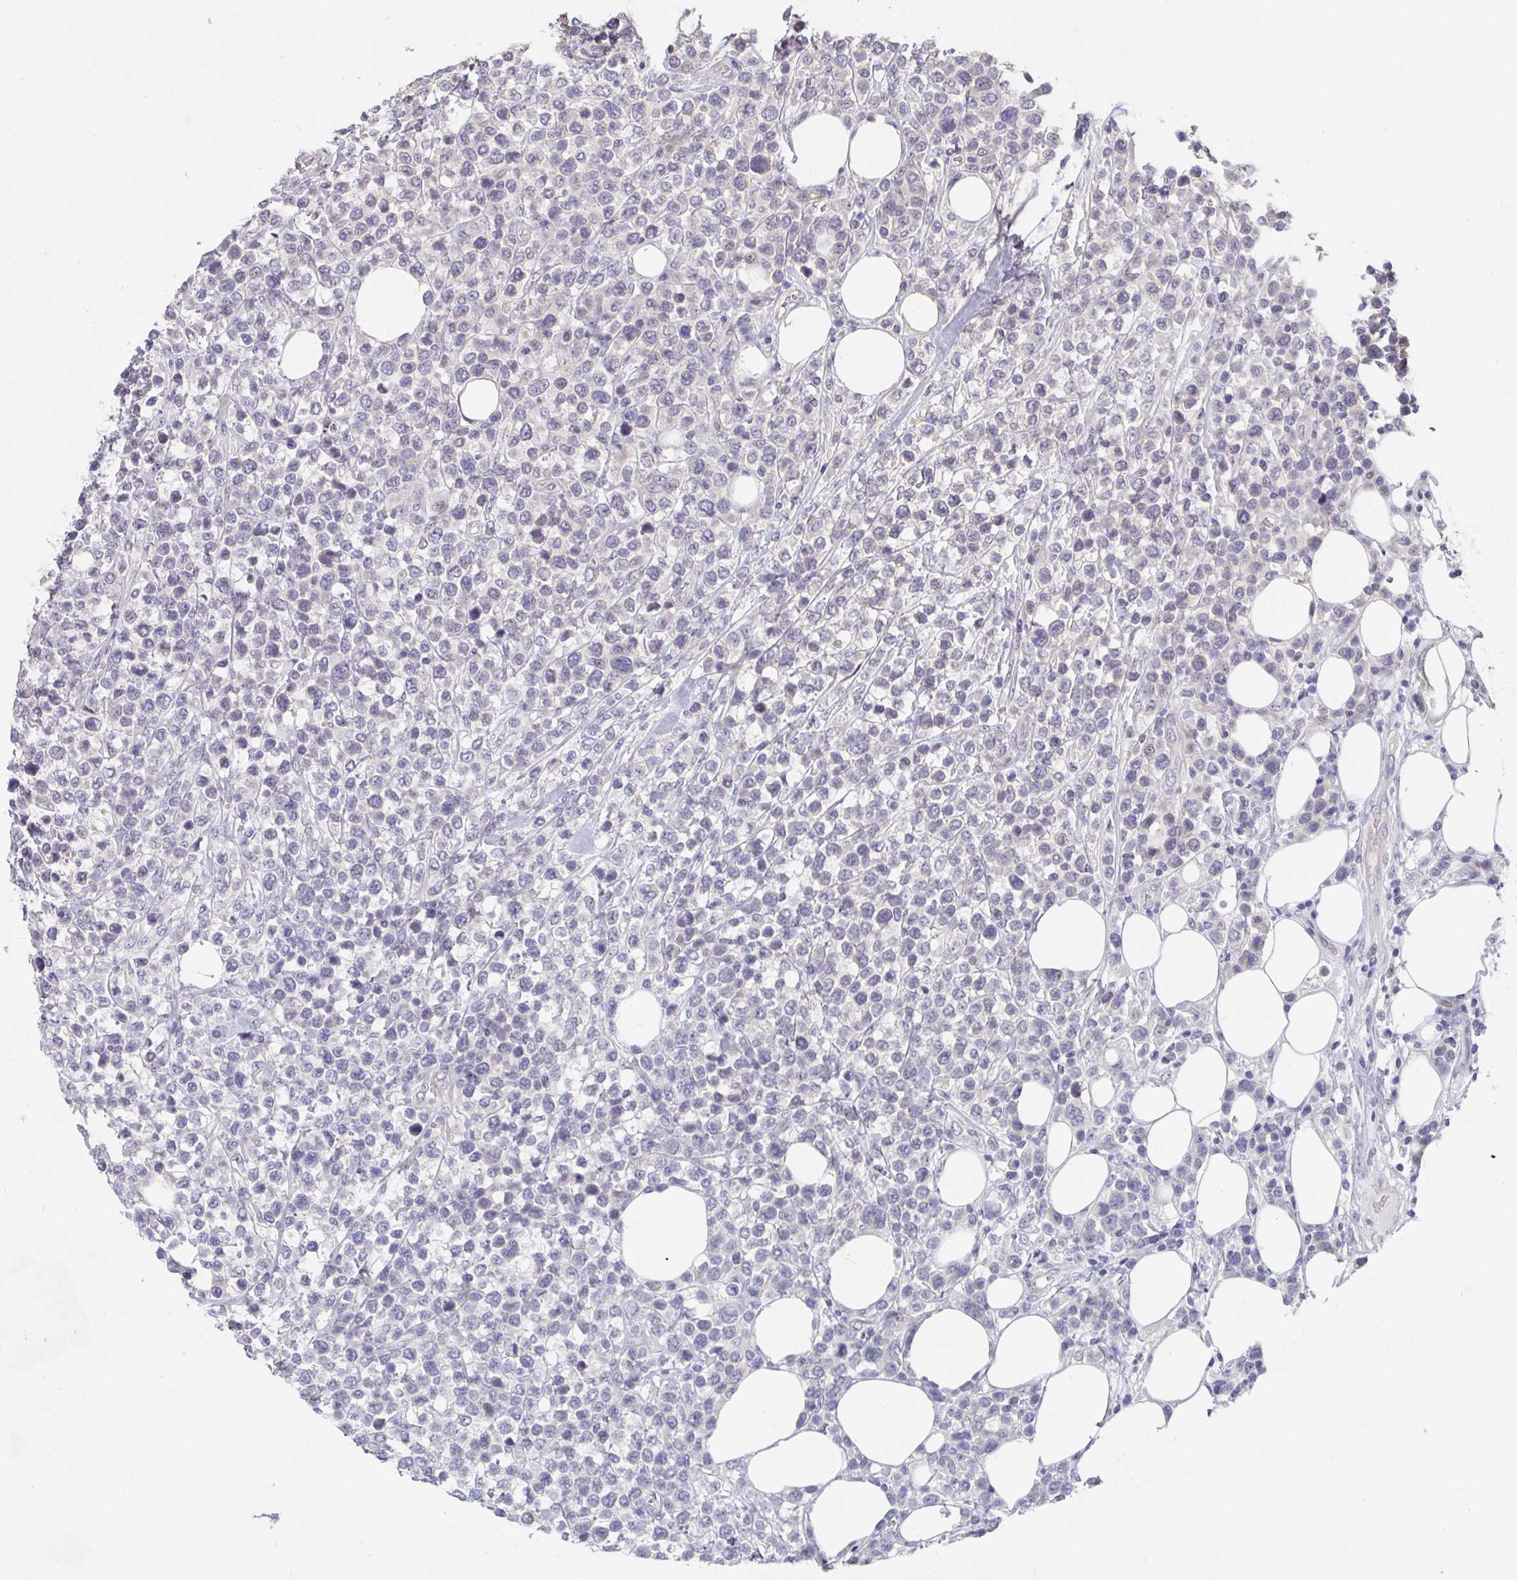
{"staining": {"intensity": "negative", "quantity": "none", "location": "none"}, "tissue": "lymphoma", "cell_type": "Tumor cells", "image_type": "cancer", "snomed": [{"axis": "morphology", "description": "Malignant lymphoma, non-Hodgkin's type, High grade"}, {"axis": "topography", "description": "Soft tissue"}], "caption": "There is no significant positivity in tumor cells of lymphoma.", "gene": "FAM156B", "patient": {"sex": "female", "age": 56}}